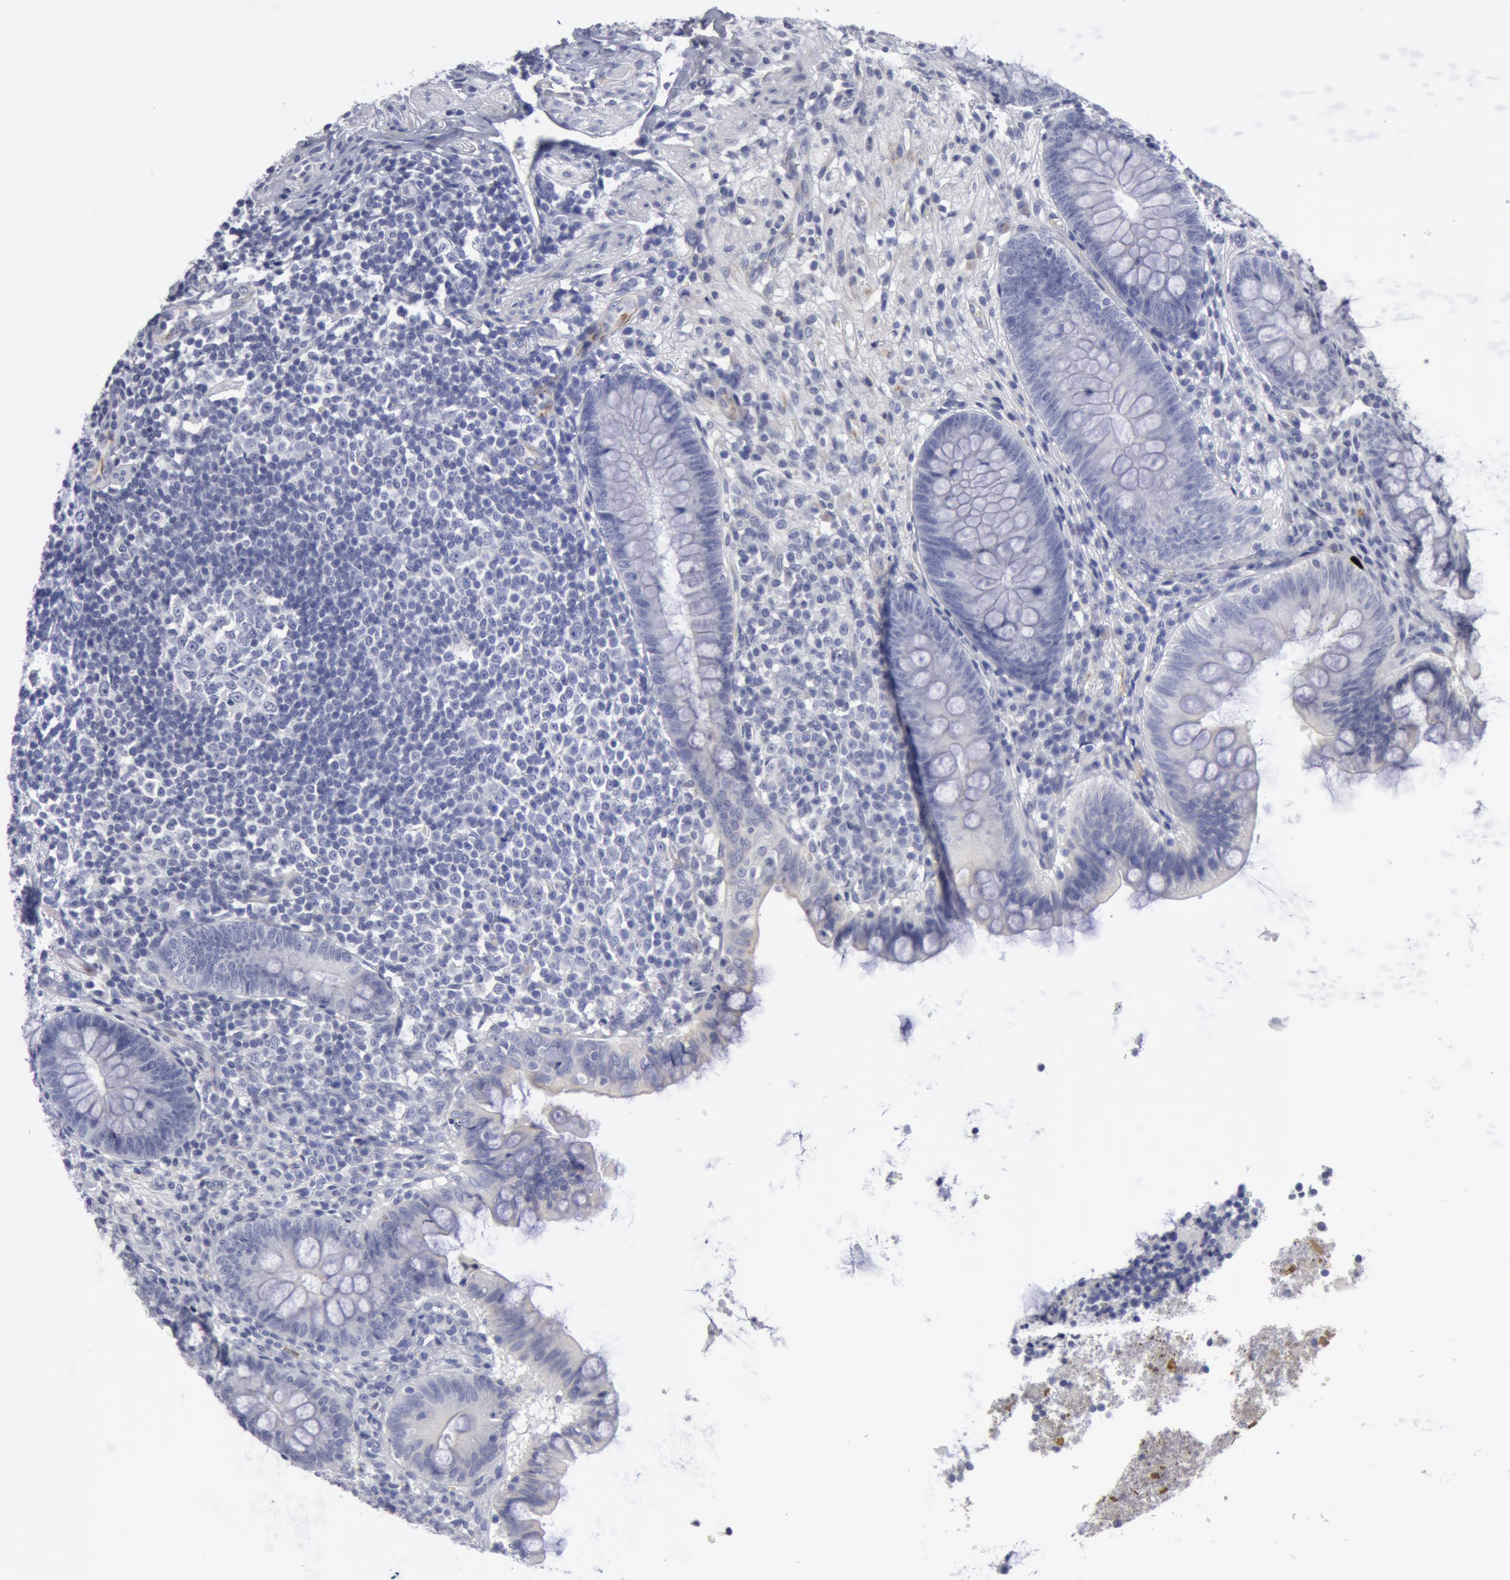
{"staining": {"intensity": "negative", "quantity": "none", "location": "none"}, "tissue": "appendix", "cell_type": "Glandular cells", "image_type": "normal", "snomed": [{"axis": "morphology", "description": "Normal tissue, NOS"}, {"axis": "topography", "description": "Appendix"}], "caption": "IHC of normal appendix shows no expression in glandular cells.", "gene": "SMC1B", "patient": {"sex": "female", "age": 66}}